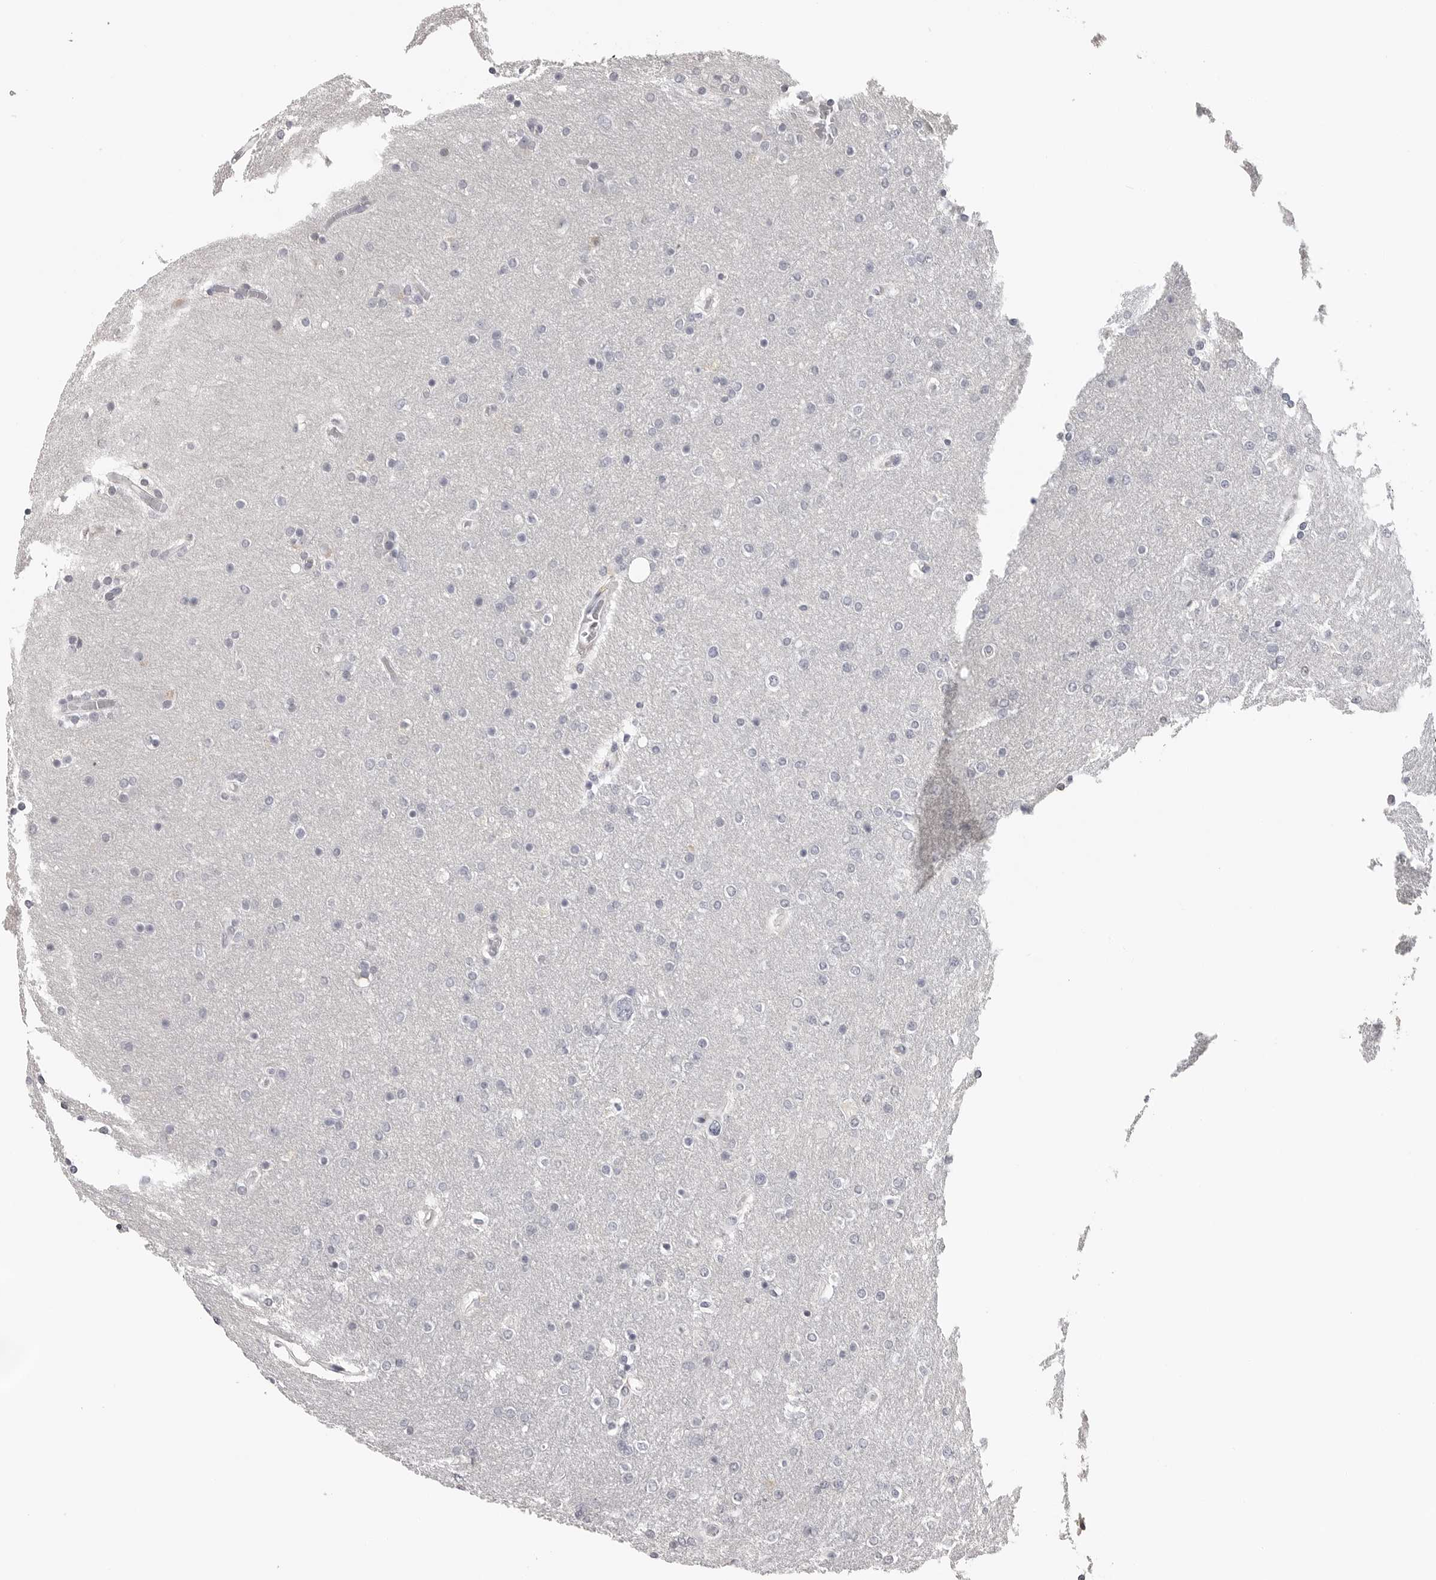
{"staining": {"intensity": "negative", "quantity": "none", "location": "none"}, "tissue": "glioma", "cell_type": "Tumor cells", "image_type": "cancer", "snomed": [{"axis": "morphology", "description": "Glioma, malignant, High grade"}, {"axis": "topography", "description": "Cerebral cortex"}], "caption": "Immunohistochemical staining of human malignant high-grade glioma shows no significant staining in tumor cells.", "gene": "IDO1", "patient": {"sex": "female", "age": 36}}